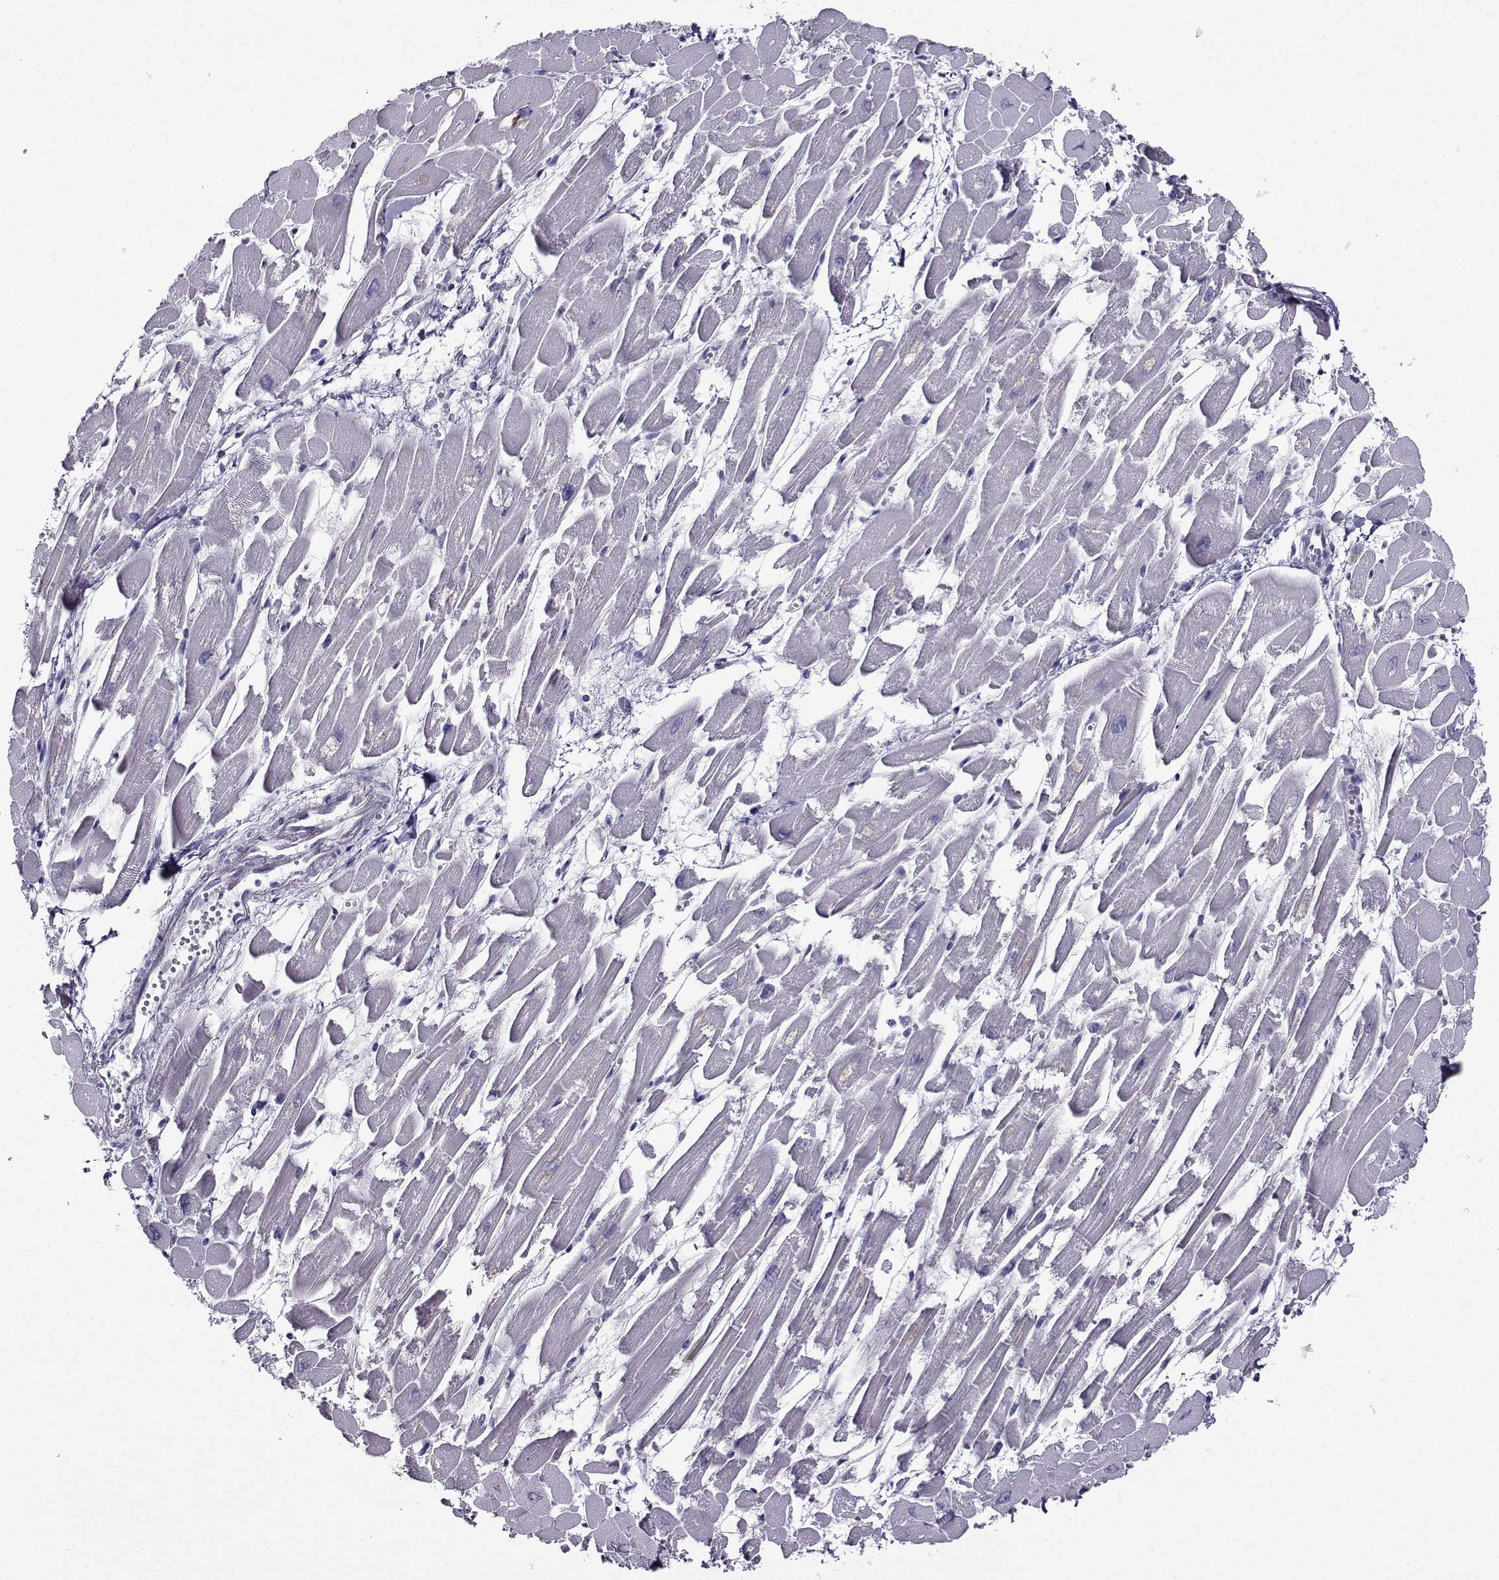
{"staining": {"intensity": "negative", "quantity": "none", "location": "none"}, "tissue": "heart muscle", "cell_type": "Cardiomyocytes", "image_type": "normal", "snomed": [{"axis": "morphology", "description": "Normal tissue, NOS"}, {"axis": "topography", "description": "Heart"}], "caption": "Micrograph shows no significant protein staining in cardiomyocytes of benign heart muscle.", "gene": "TMEM266", "patient": {"sex": "female", "age": 52}}